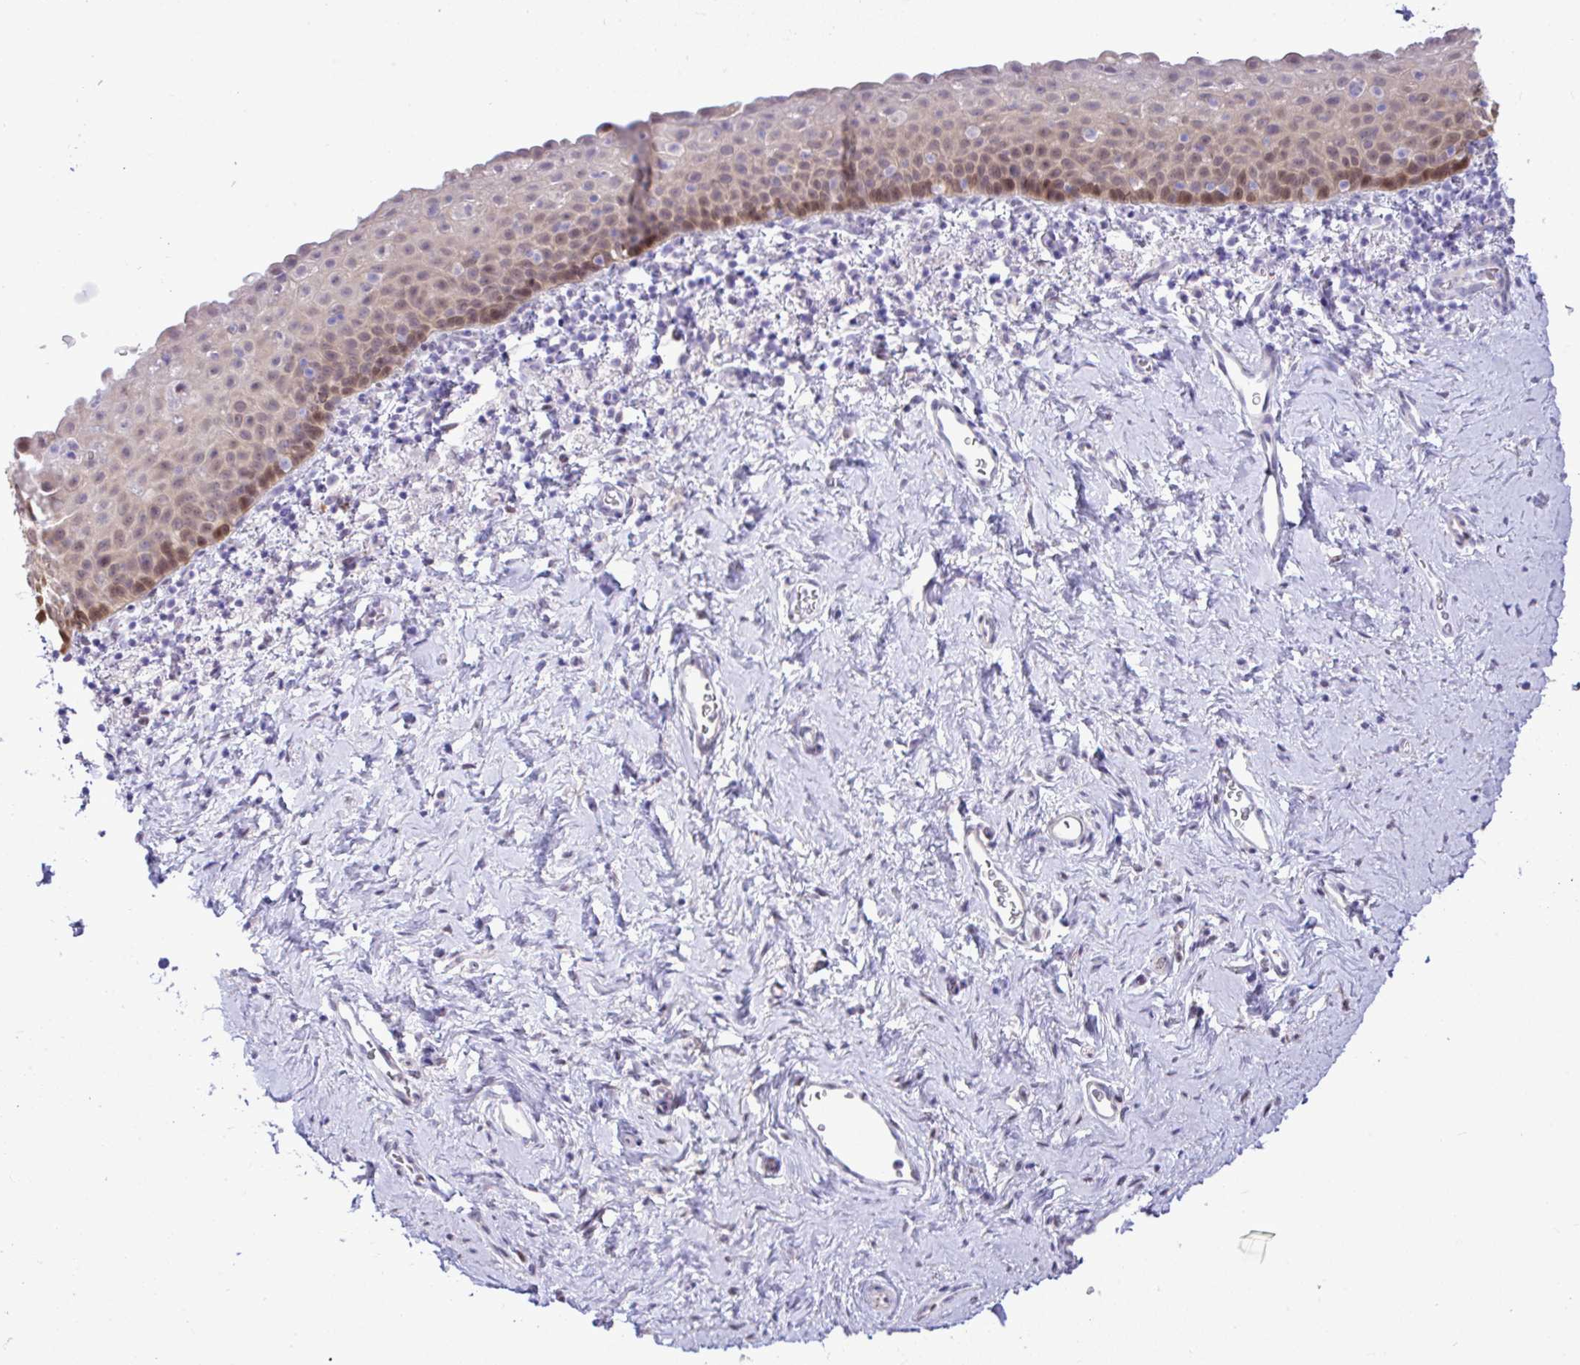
{"staining": {"intensity": "weak", "quantity": "25%-75%", "location": "cytoplasmic/membranous,nuclear"}, "tissue": "vagina", "cell_type": "Squamous epithelial cells", "image_type": "normal", "snomed": [{"axis": "morphology", "description": "Normal tissue, NOS"}, {"axis": "topography", "description": "Vagina"}], "caption": "Vagina was stained to show a protein in brown. There is low levels of weak cytoplasmic/membranous,nuclear expression in about 25%-75% of squamous epithelial cells. (brown staining indicates protein expression, while blue staining denotes nuclei).", "gene": "ZNF485", "patient": {"sex": "female", "age": 61}}